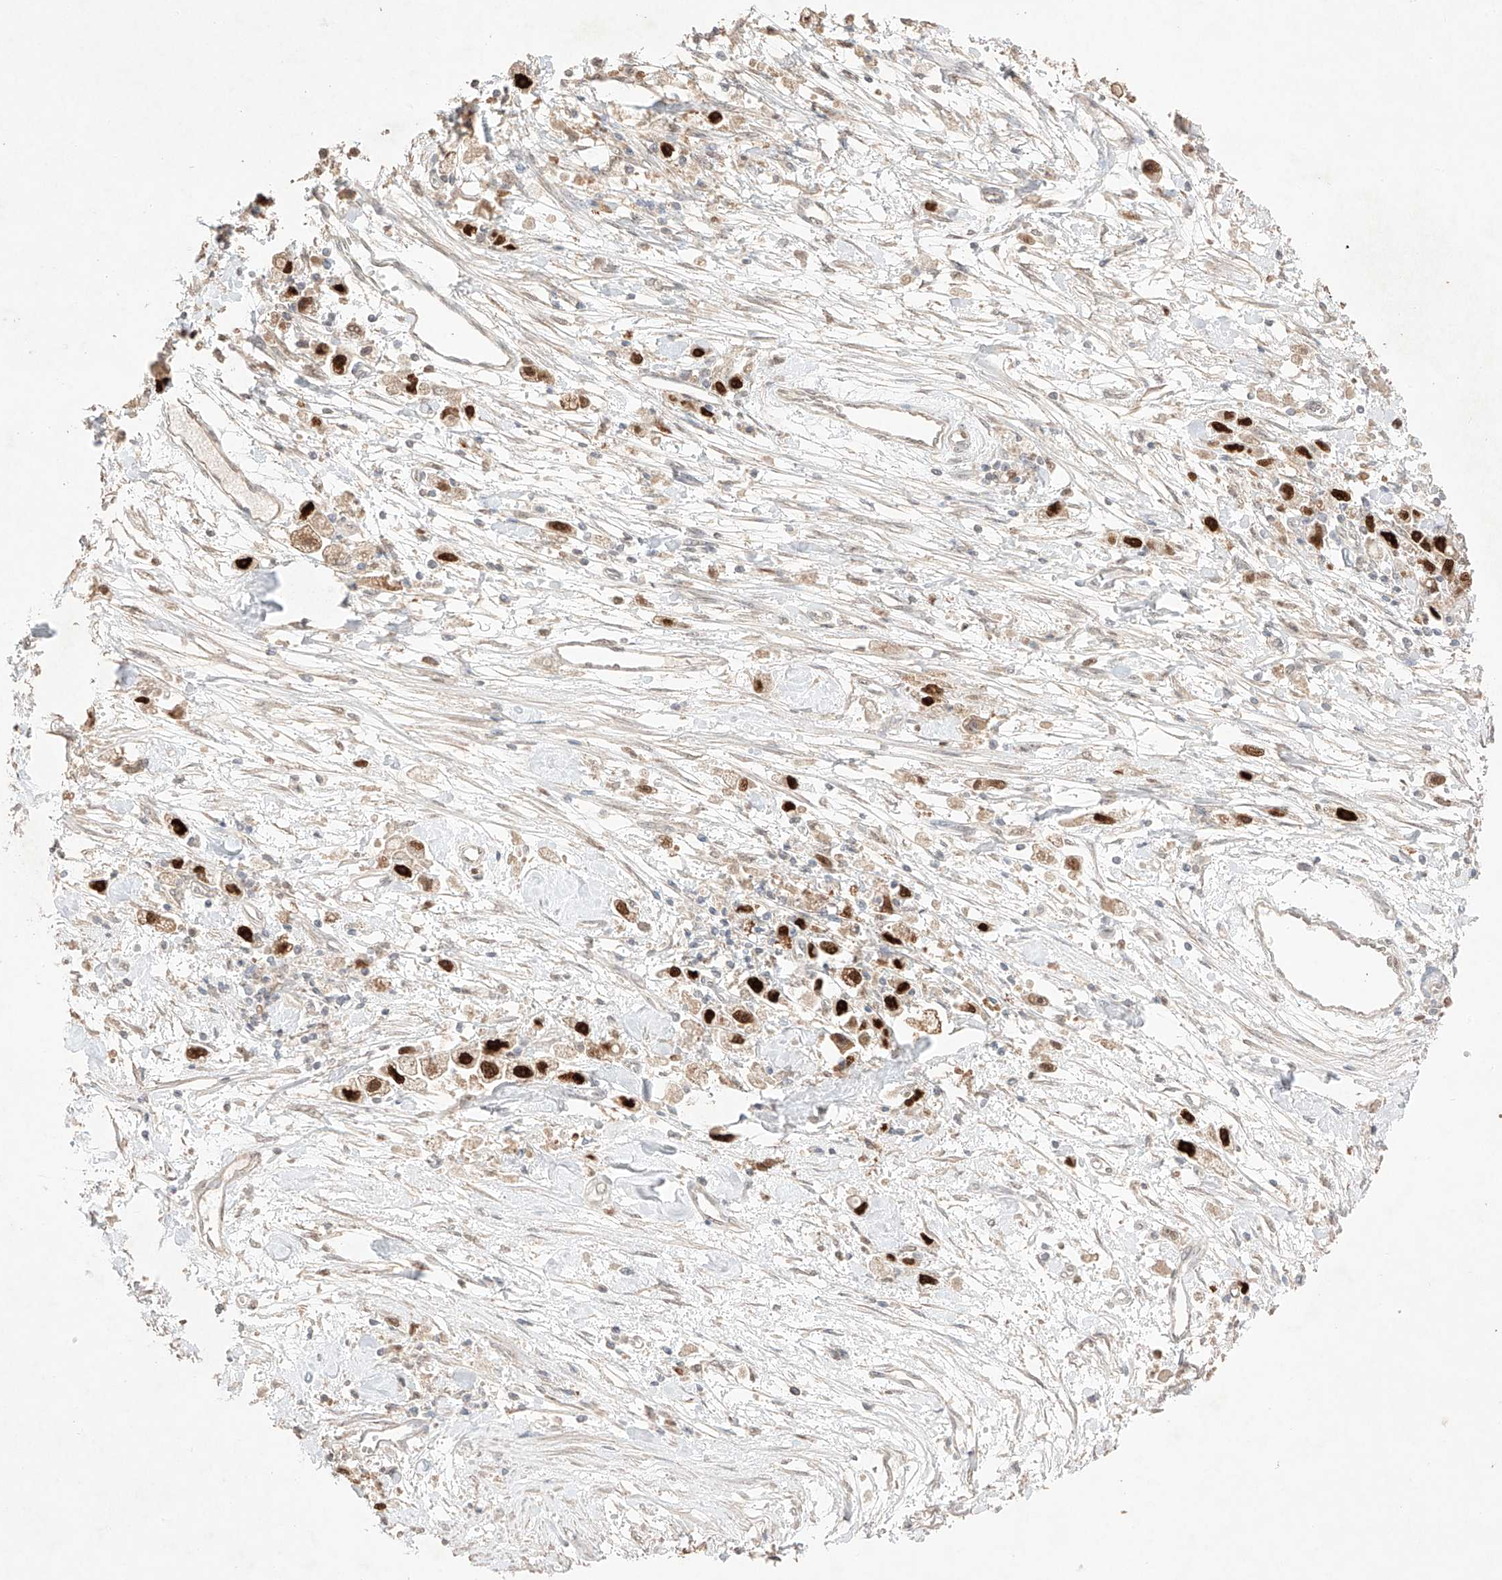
{"staining": {"intensity": "strong", "quantity": ">75%", "location": "nuclear"}, "tissue": "stomach cancer", "cell_type": "Tumor cells", "image_type": "cancer", "snomed": [{"axis": "morphology", "description": "Adenocarcinoma, NOS"}, {"axis": "topography", "description": "Stomach"}], "caption": "Brown immunohistochemical staining in stomach cancer shows strong nuclear expression in approximately >75% of tumor cells. Immunohistochemistry stains the protein in brown and the nuclei are stained blue.", "gene": "APIP", "patient": {"sex": "female", "age": 59}}